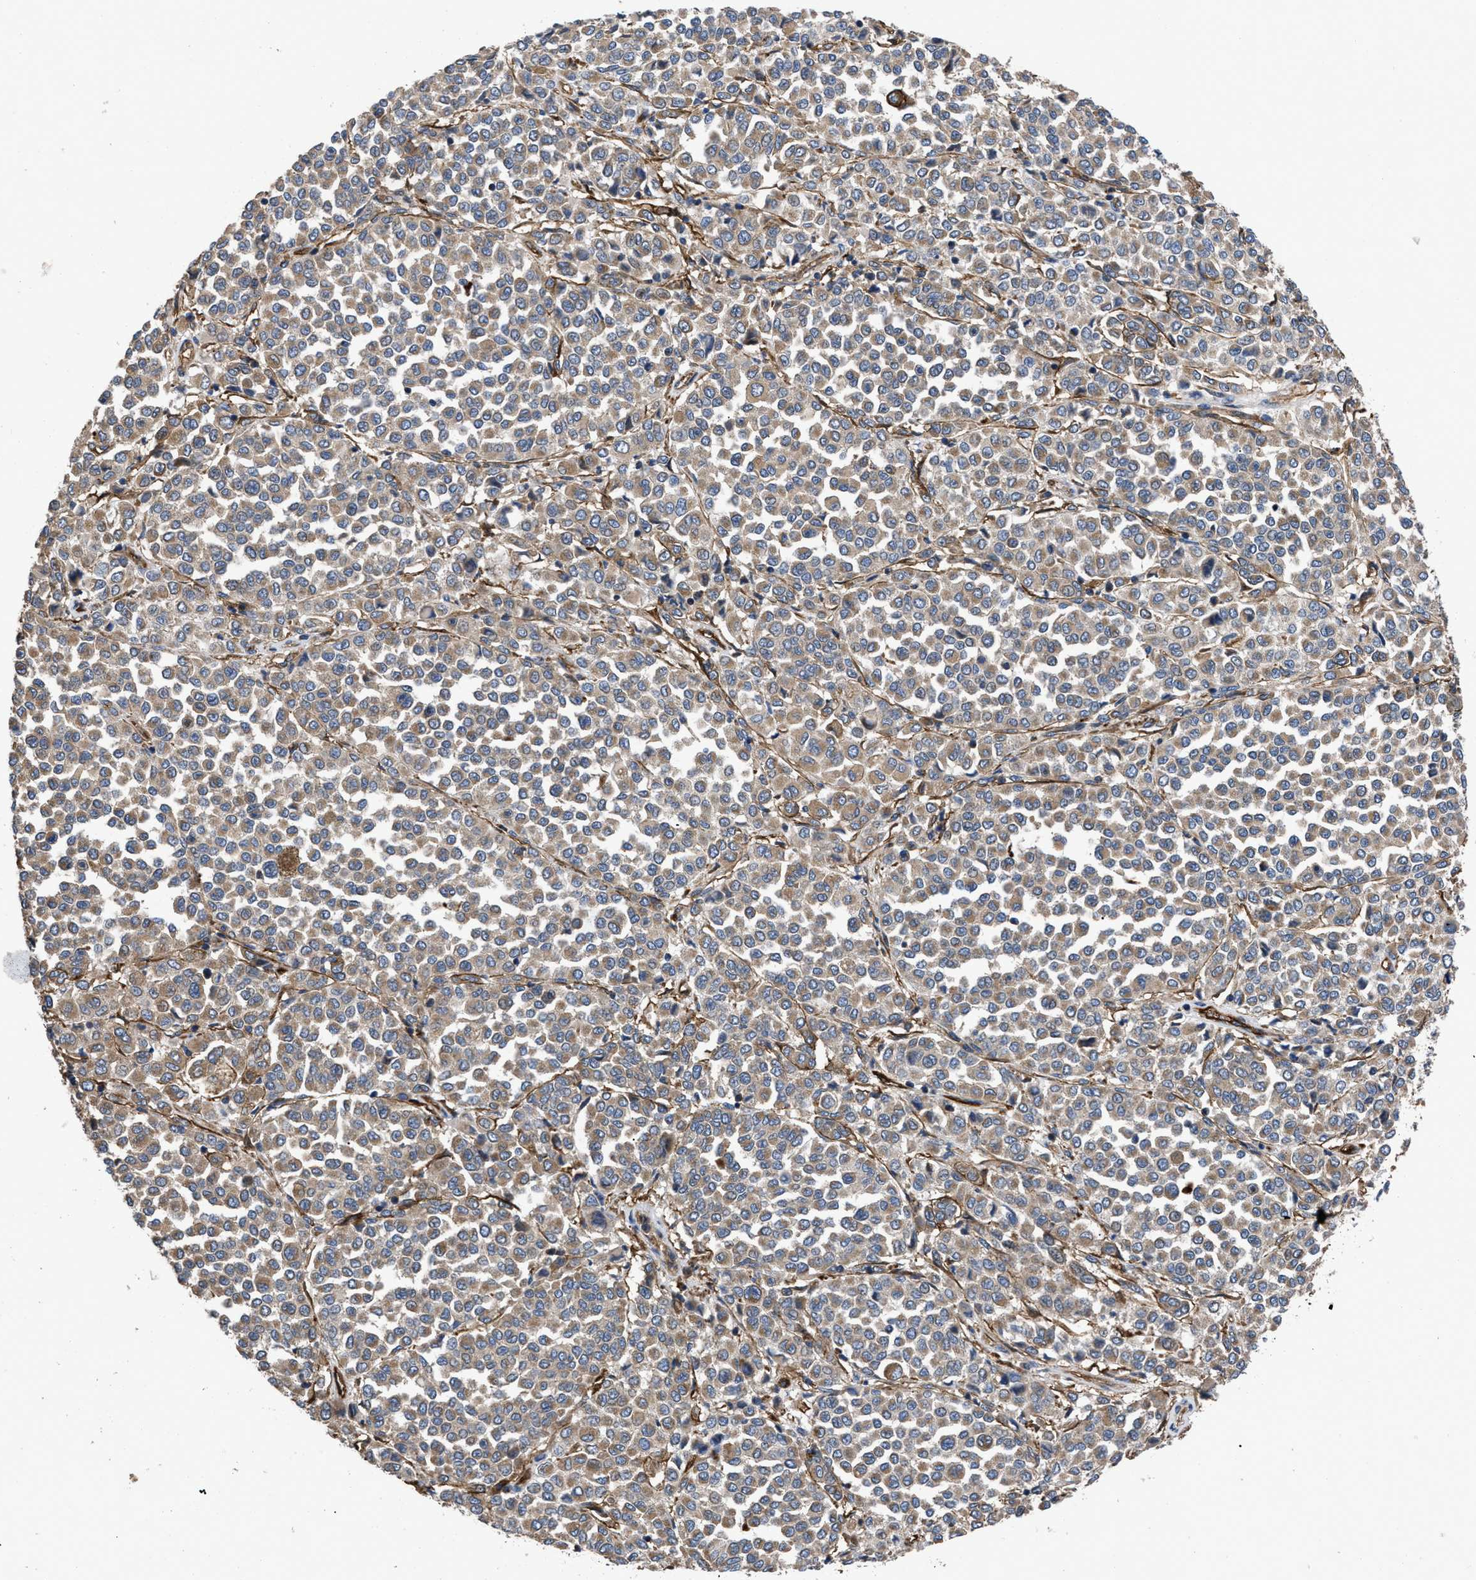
{"staining": {"intensity": "weak", "quantity": ">75%", "location": "cytoplasmic/membranous"}, "tissue": "melanoma", "cell_type": "Tumor cells", "image_type": "cancer", "snomed": [{"axis": "morphology", "description": "Malignant melanoma, Metastatic site"}, {"axis": "topography", "description": "Pancreas"}], "caption": "Brown immunohistochemical staining in human melanoma exhibits weak cytoplasmic/membranous expression in approximately >75% of tumor cells. The protein of interest is shown in brown color, while the nuclei are stained blue.", "gene": "NT5E", "patient": {"sex": "female", "age": 30}}